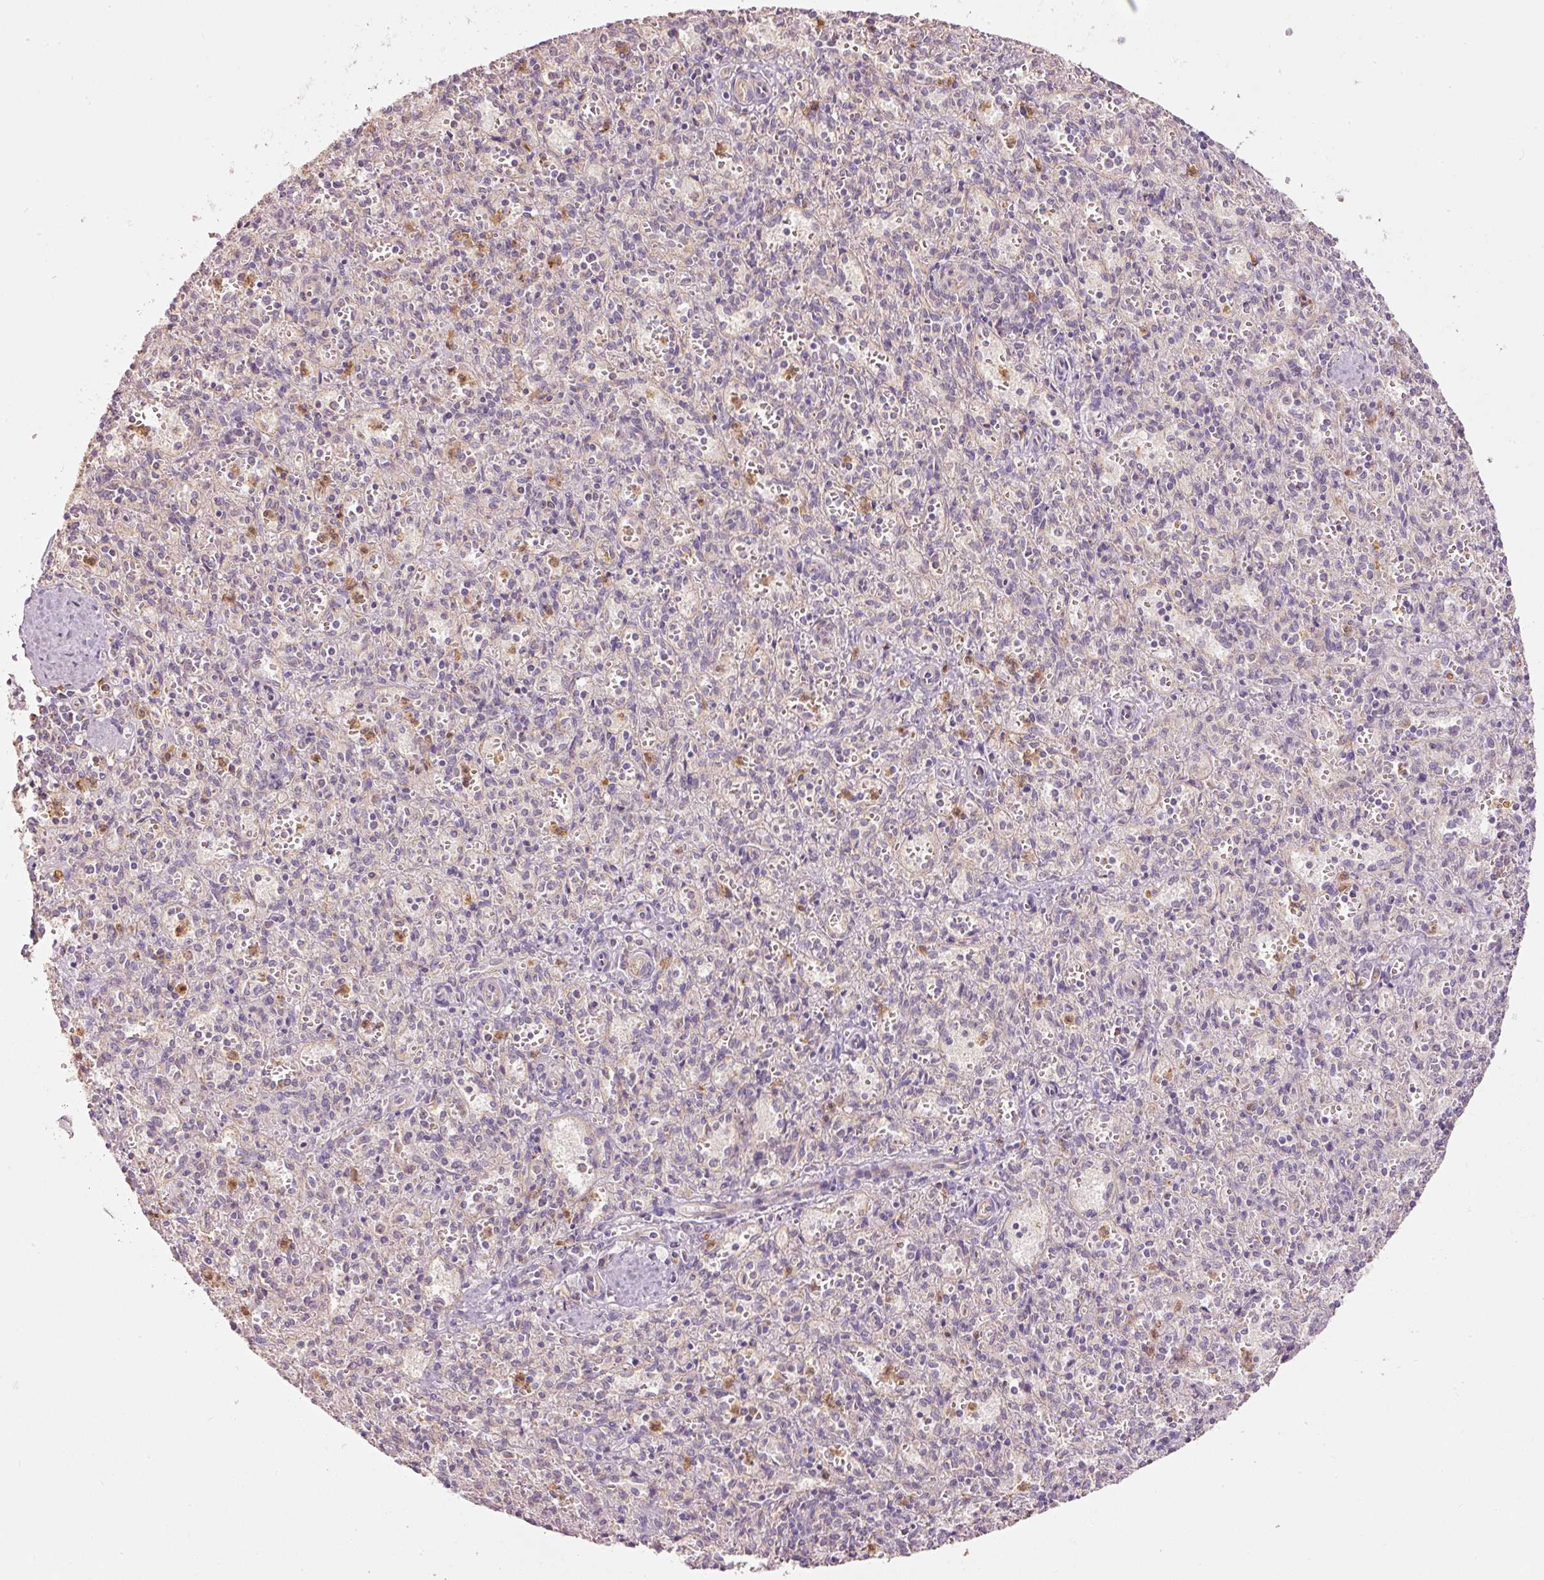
{"staining": {"intensity": "moderate", "quantity": "<25%", "location": "cytoplasmic/membranous"}, "tissue": "spleen", "cell_type": "Cells in red pulp", "image_type": "normal", "snomed": [{"axis": "morphology", "description": "Normal tissue, NOS"}, {"axis": "topography", "description": "Spleen"}], "caption": "Moderate cytoplasmic/membranous protein expression is present in about <25% of cells in red pulp in spleen. Nuclei are stained in blue.", "gene": "PSENEN", "patient": {"sex": "female", "age": 26}}